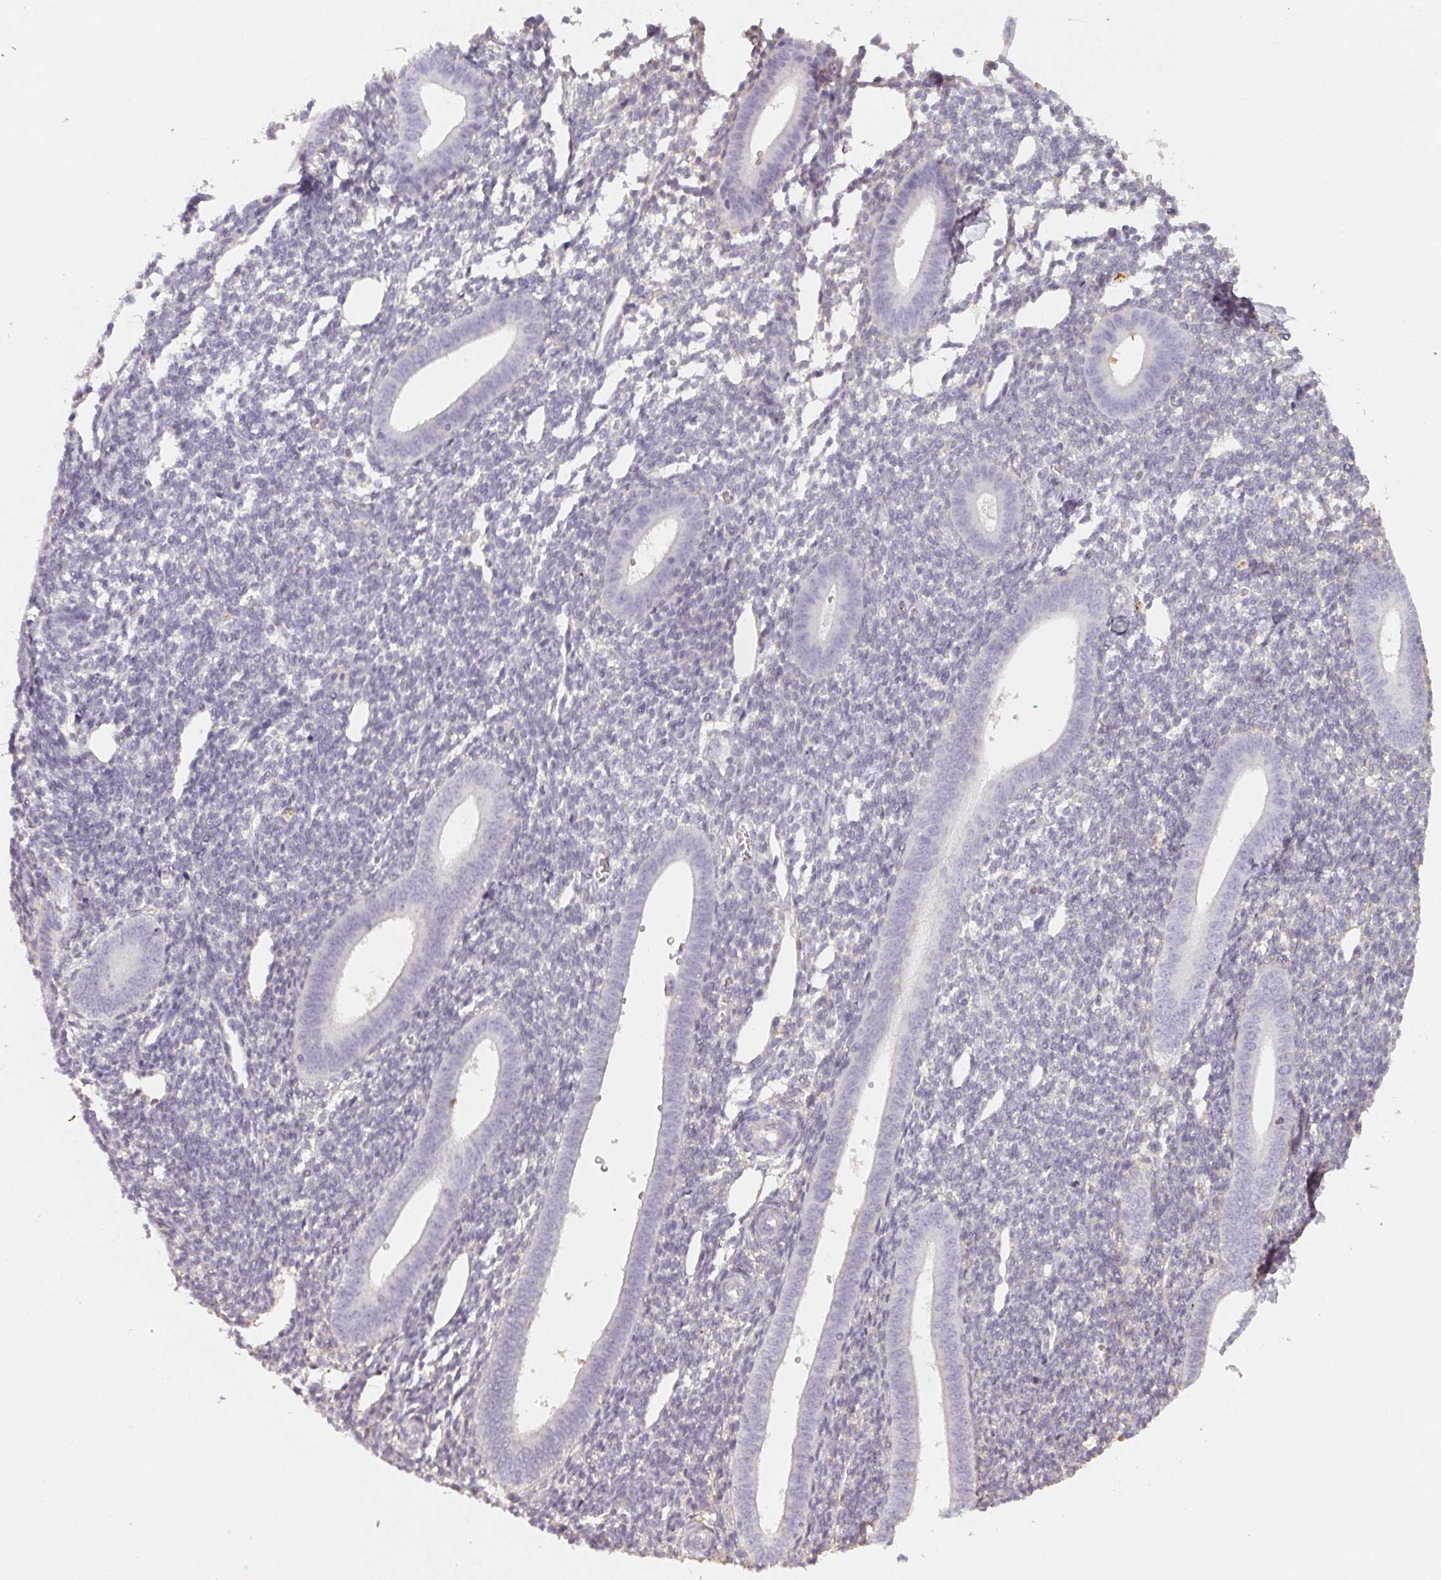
{"staining": {"intensity": "negative", "quantity": "none", "location": "none"}, "tissue": "endometrium", "cell_type": "Cells in endometrial stroma", "image_type": "normal", "snomed": [{"axis": "morphology", "description": "Normal tissue, NOS"}, {"axis": "topography", "description": "Endometrium"}], "caption": "An immunohistochemistry histopathology image of normal endometrium is shown. There is no staining in cells in endometrial stroma of endometrium. Nuclei are stained in blue.", "gene": "LRRC23", "patient": {"sex": "female", "age": 25}}